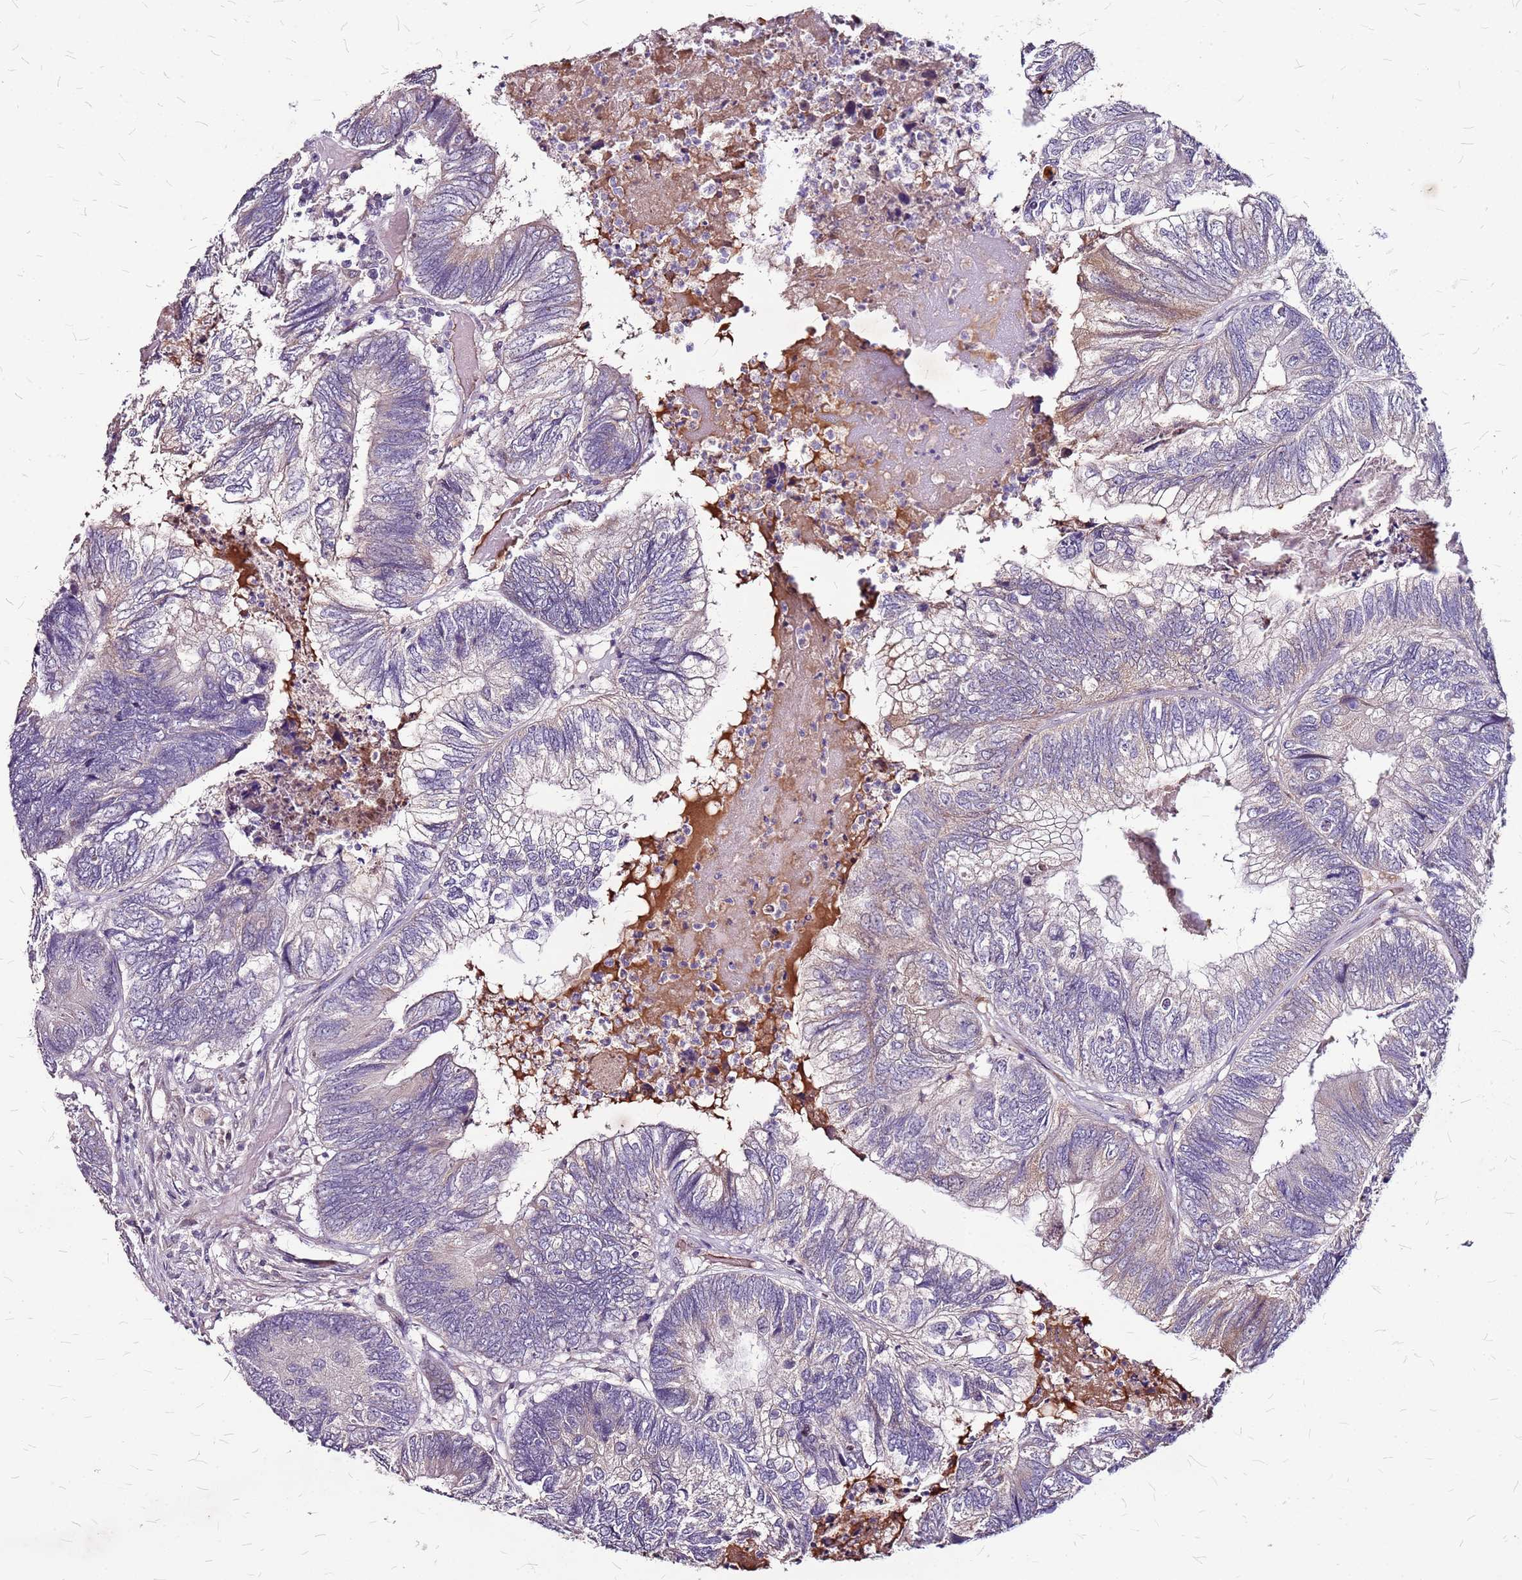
{"staining": {"intensity": "negative", "quantity": "none", "location": "none"}, "tissue": "colorectal cancer", "cell_type": "Tumor cells", "image_type": "cancer", "snomed": [{"axis": "morphology", "description": "Adenocarcinoma, NOS"}, {"axis": "topography", "description": "Colon"}], "caption": "Immunohistochemistry of human colorectal cancer (adenocarcinoma) reveals no expression in tumor cells.", "gene": "DCDC2C", "patient": {"sex": "female", "age": 67}}